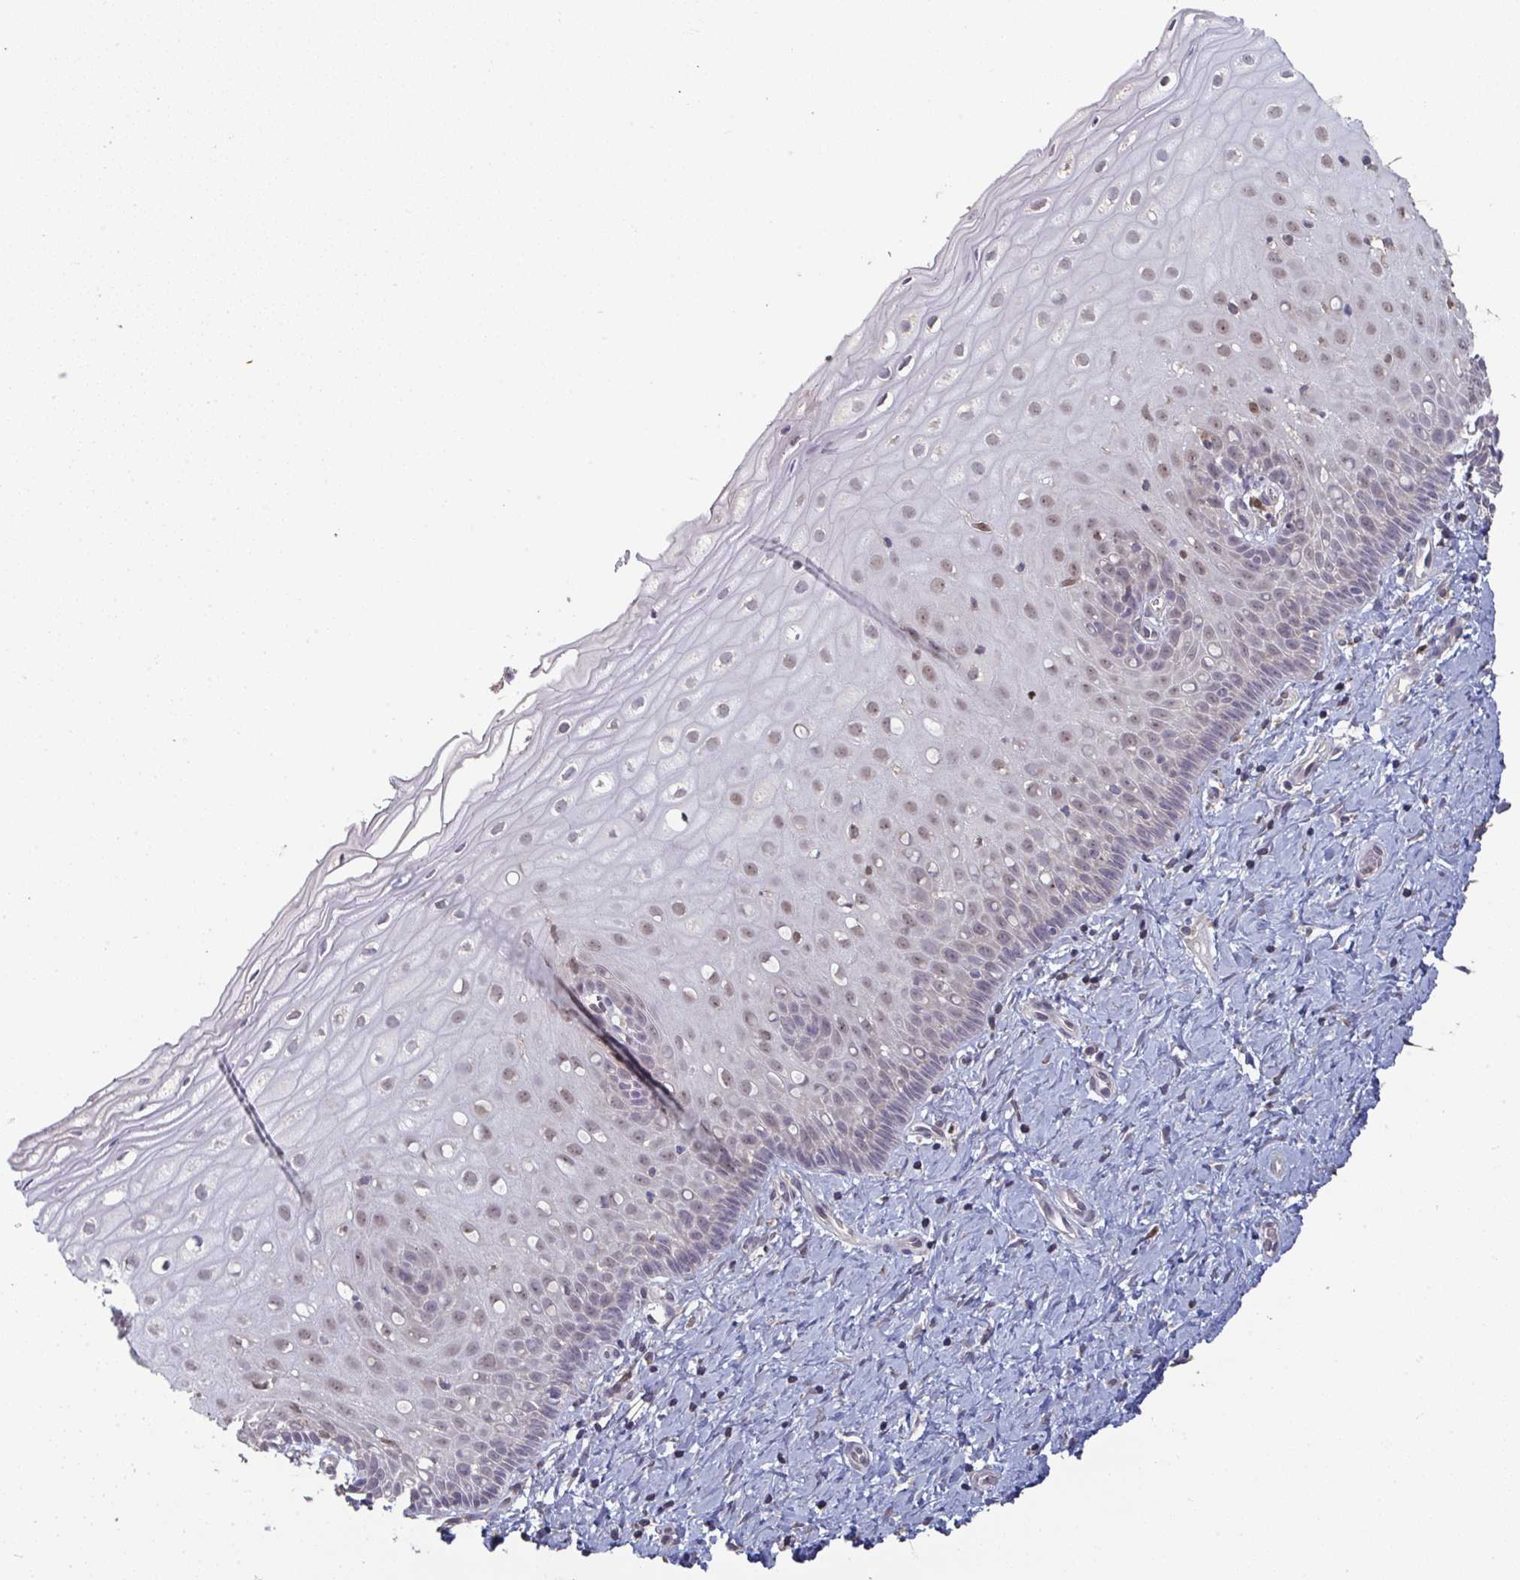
{"staining": {"intensity": "negative", "quantity": "none", "location": "none"}, "tissue": "cervix", "cell_type": "Glandular cells", "image_type": "normal", "snomed": [{"axis": "morphology", "description": "Normal tissue, NOS"}, {"axis": "topography", "description": "Cervix"}], "caption": "Human cervix stained for a protein using IHC shows no positivity in glandular cells.", "gene": "LIX1", "patient": {"sex": "female", "age": 37}}